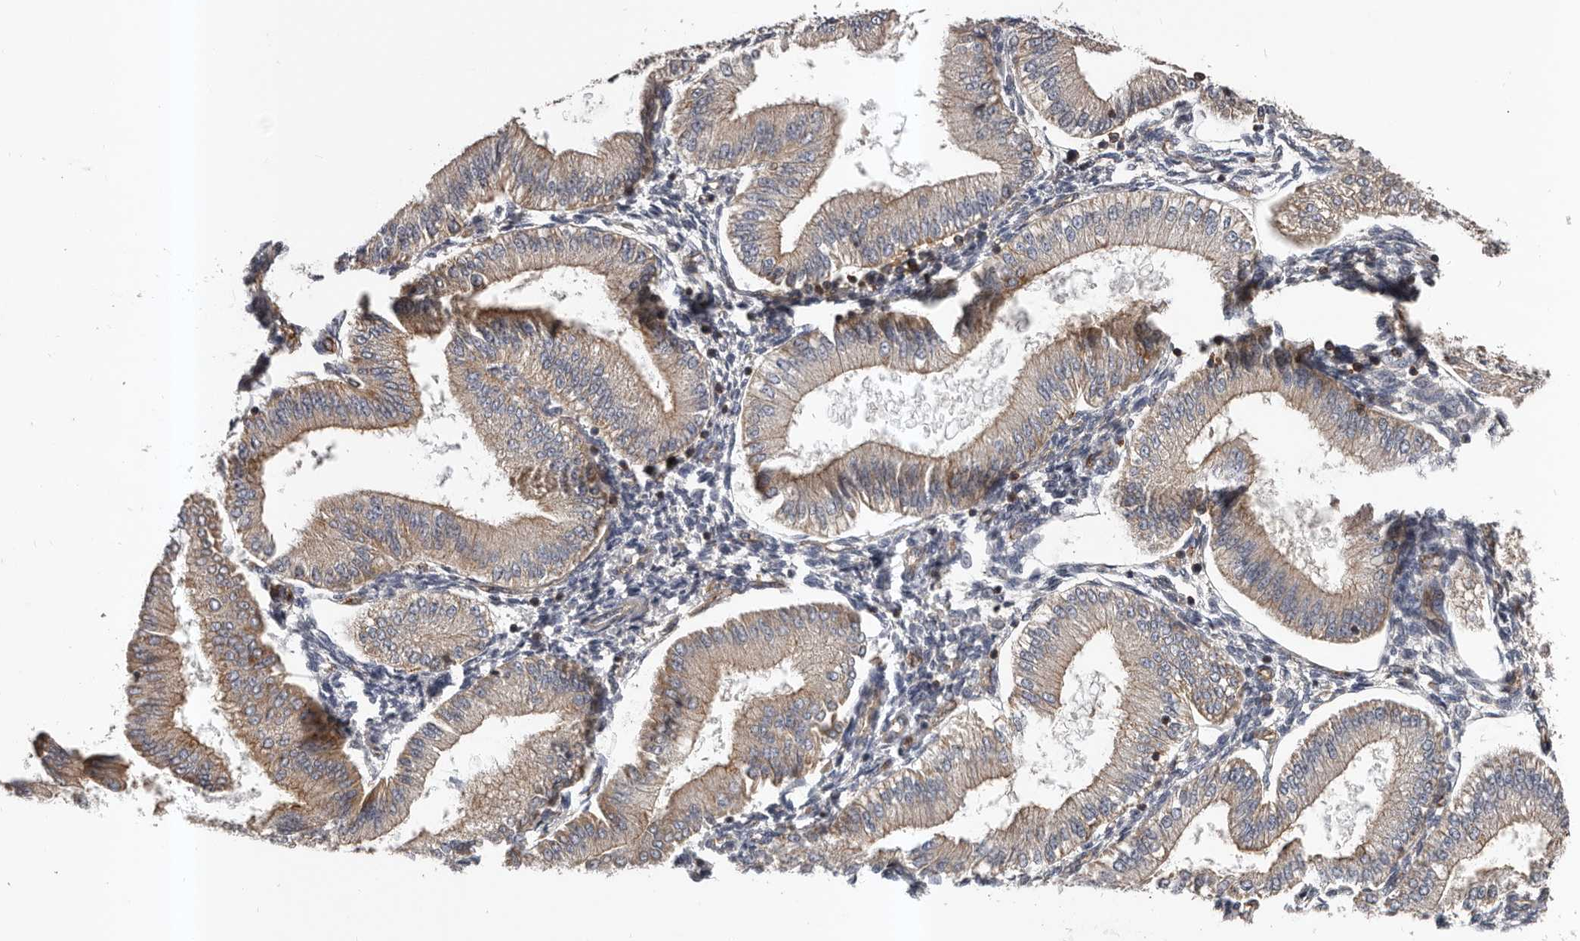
{"staining": {"intensity": "negative", "quantity": "none", "location": "none"}, "tissue": "endometrium", "cell_type": "Cells in endometrial stroma", "image_type": "normal", "snomed": [{"axis": "morphology", "description": "Normal tissue, NOS"}, {"axis": "topography", "description": "Endometrium"}], "caption": "Cells in endometrial stroma show no significant protein positivity in normal endometrium.", "gene": "PNRC2", "patient": {"sex": "female", "age": 39}}